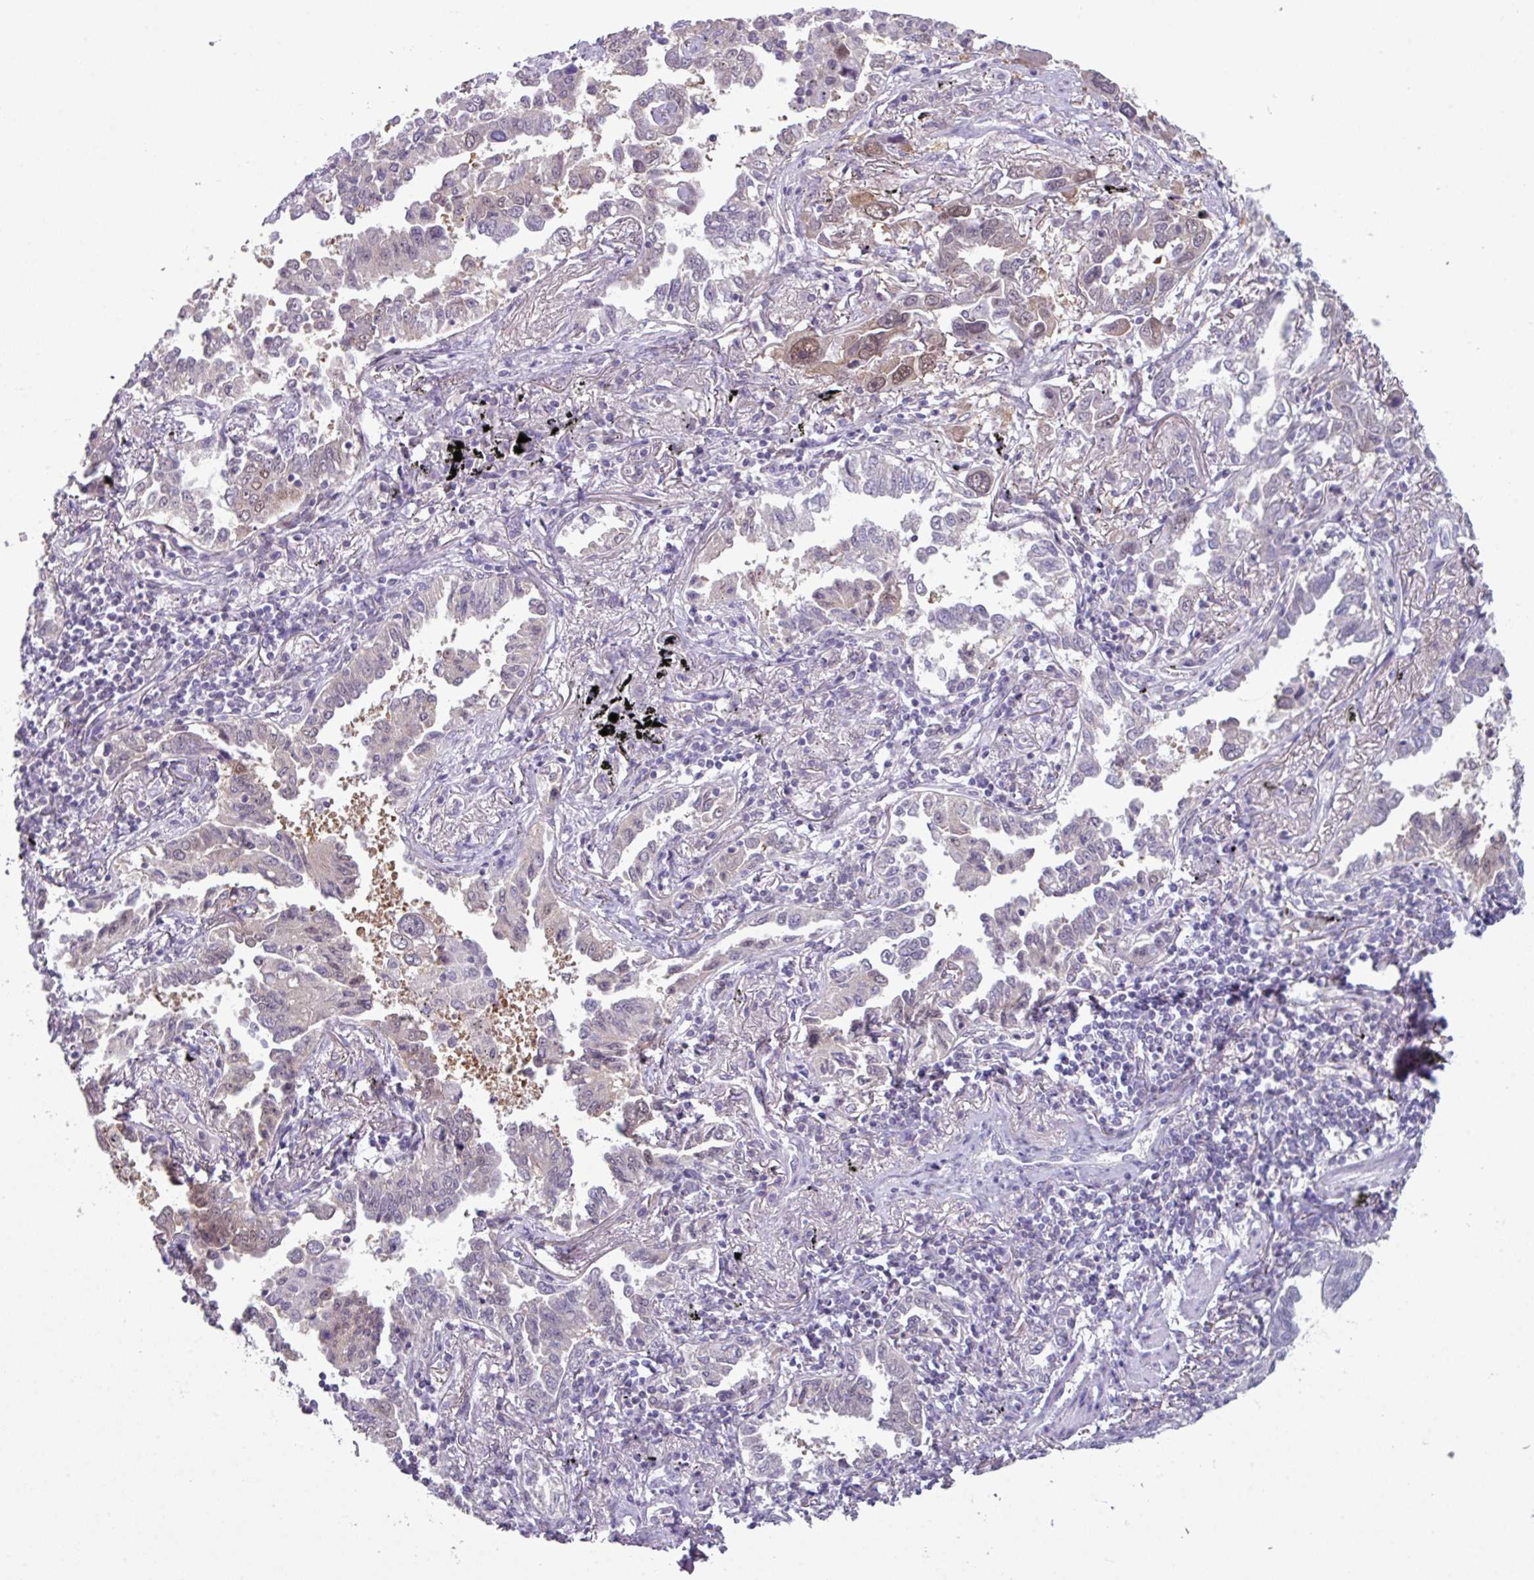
{"staining": {"intensity": "moderate", "quantity": "<25%", "location": "nuclear"}, "tissue": "lung cancer", "cell_type": "Tumor cells", "image_type": "cancer", "snomed": [{"axis": "morphology", "description": "Adenocarcinoma, NOS"}, {"axis": "topography", "description": "Lung"}], "caption": "Lung adenocarcinoma stained for a protein (brown) exhibits moderate nuclear positive expression in about <25% of tumor cells.", "gene": "TTLL12", "patient": {"sex": "male", "age": 67}}